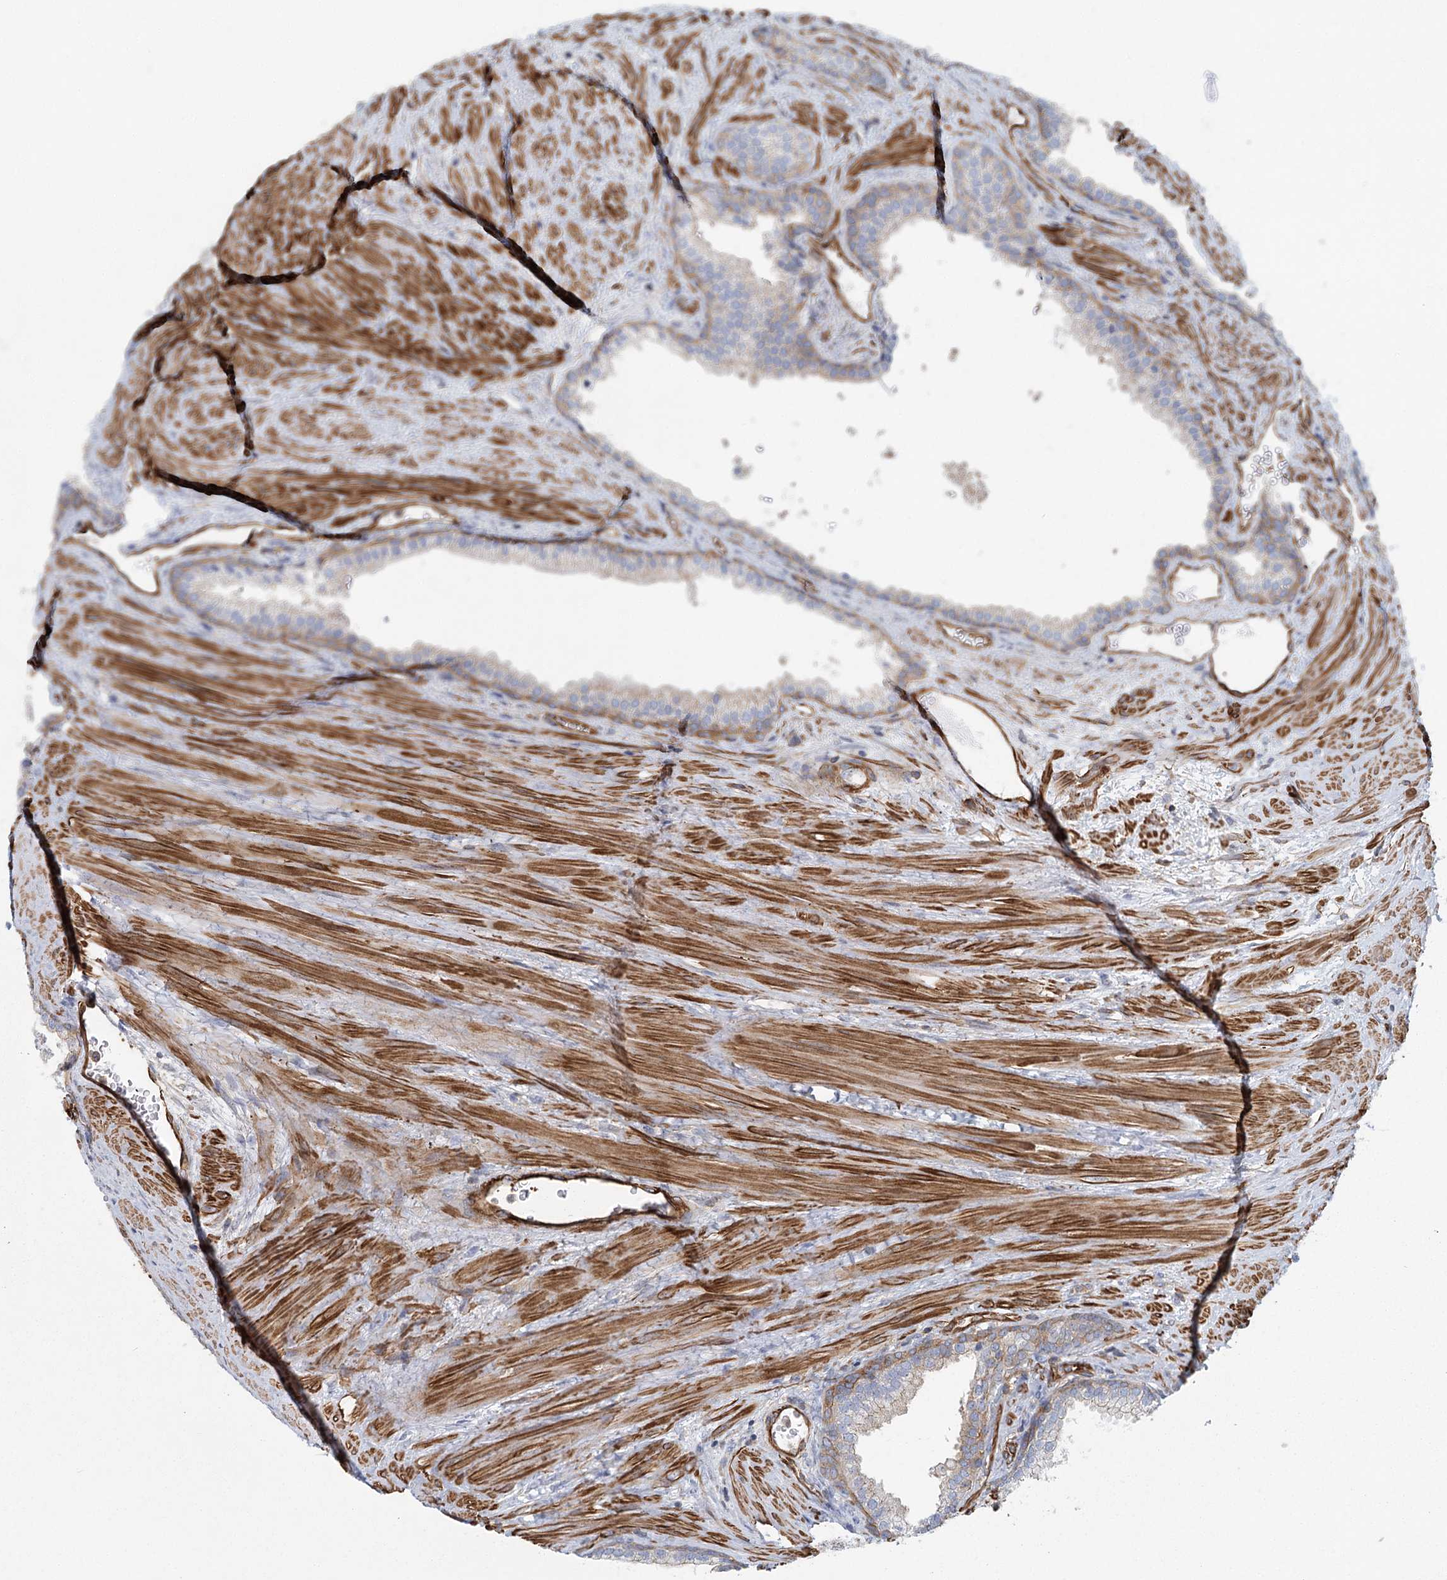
{"staining": {"intensity": "moderate", "quantity": "<25%", "location": "cytoplasmic/membranous"}, "tissue": "prostate", "cell_type": "Glandular cells", "image_type": "normal", "snomed": [{"axis": "morphology", "description": "Normal tissue, NOS"}, {"axis": "topography", "description": "Prostate"}], "caption": "Brown immunohistochemical staining in normal prostate exhibits moderate cytoplasmic/membranous positivity in about <25% of glandular cells. The staining is performed using DAB brown chromogen to label protein expression. The nuclei are counter-stained blue using hematoxylin.", "gene": "IFT46", "patient": {"sex": "male", "age": 76}}